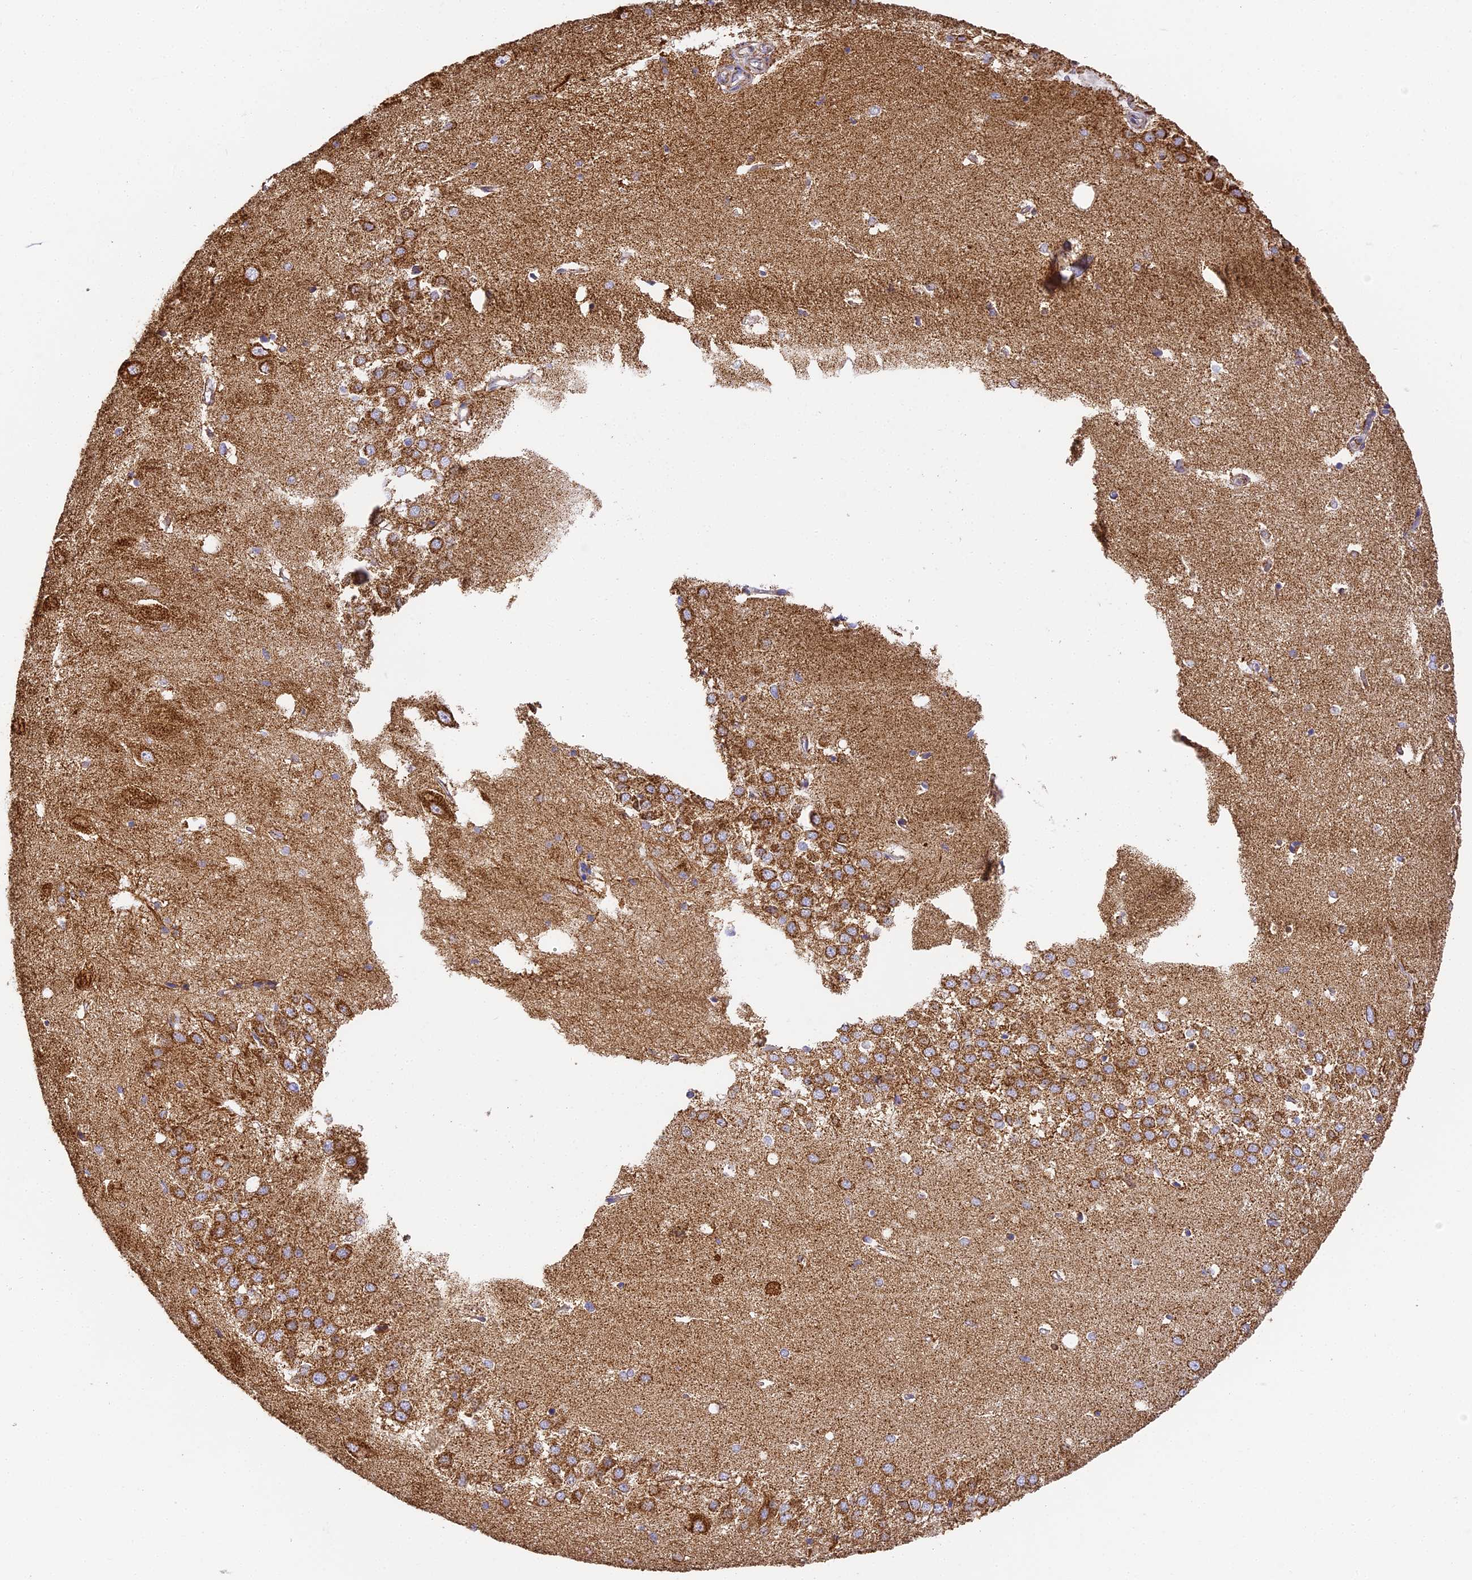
{"staining": {"intensity": "weak", "quantity": "<25%", "location": "cytoplasmic/membranous"}, "tissue": "hippocampus", "cell_type": "Glial cells", "image_type": "normal", "snomed": [{"axis": "morphology", "description": "Normal tissue, NOS"}, {"axis": "topography", "description": "Hippocampus"}], "caption": "Hippocampus was stained to show a protein in brown. There is no significant expression in glial cells.", "gene": "COX6C", "patient": {"sex": "female", "age": 64}}